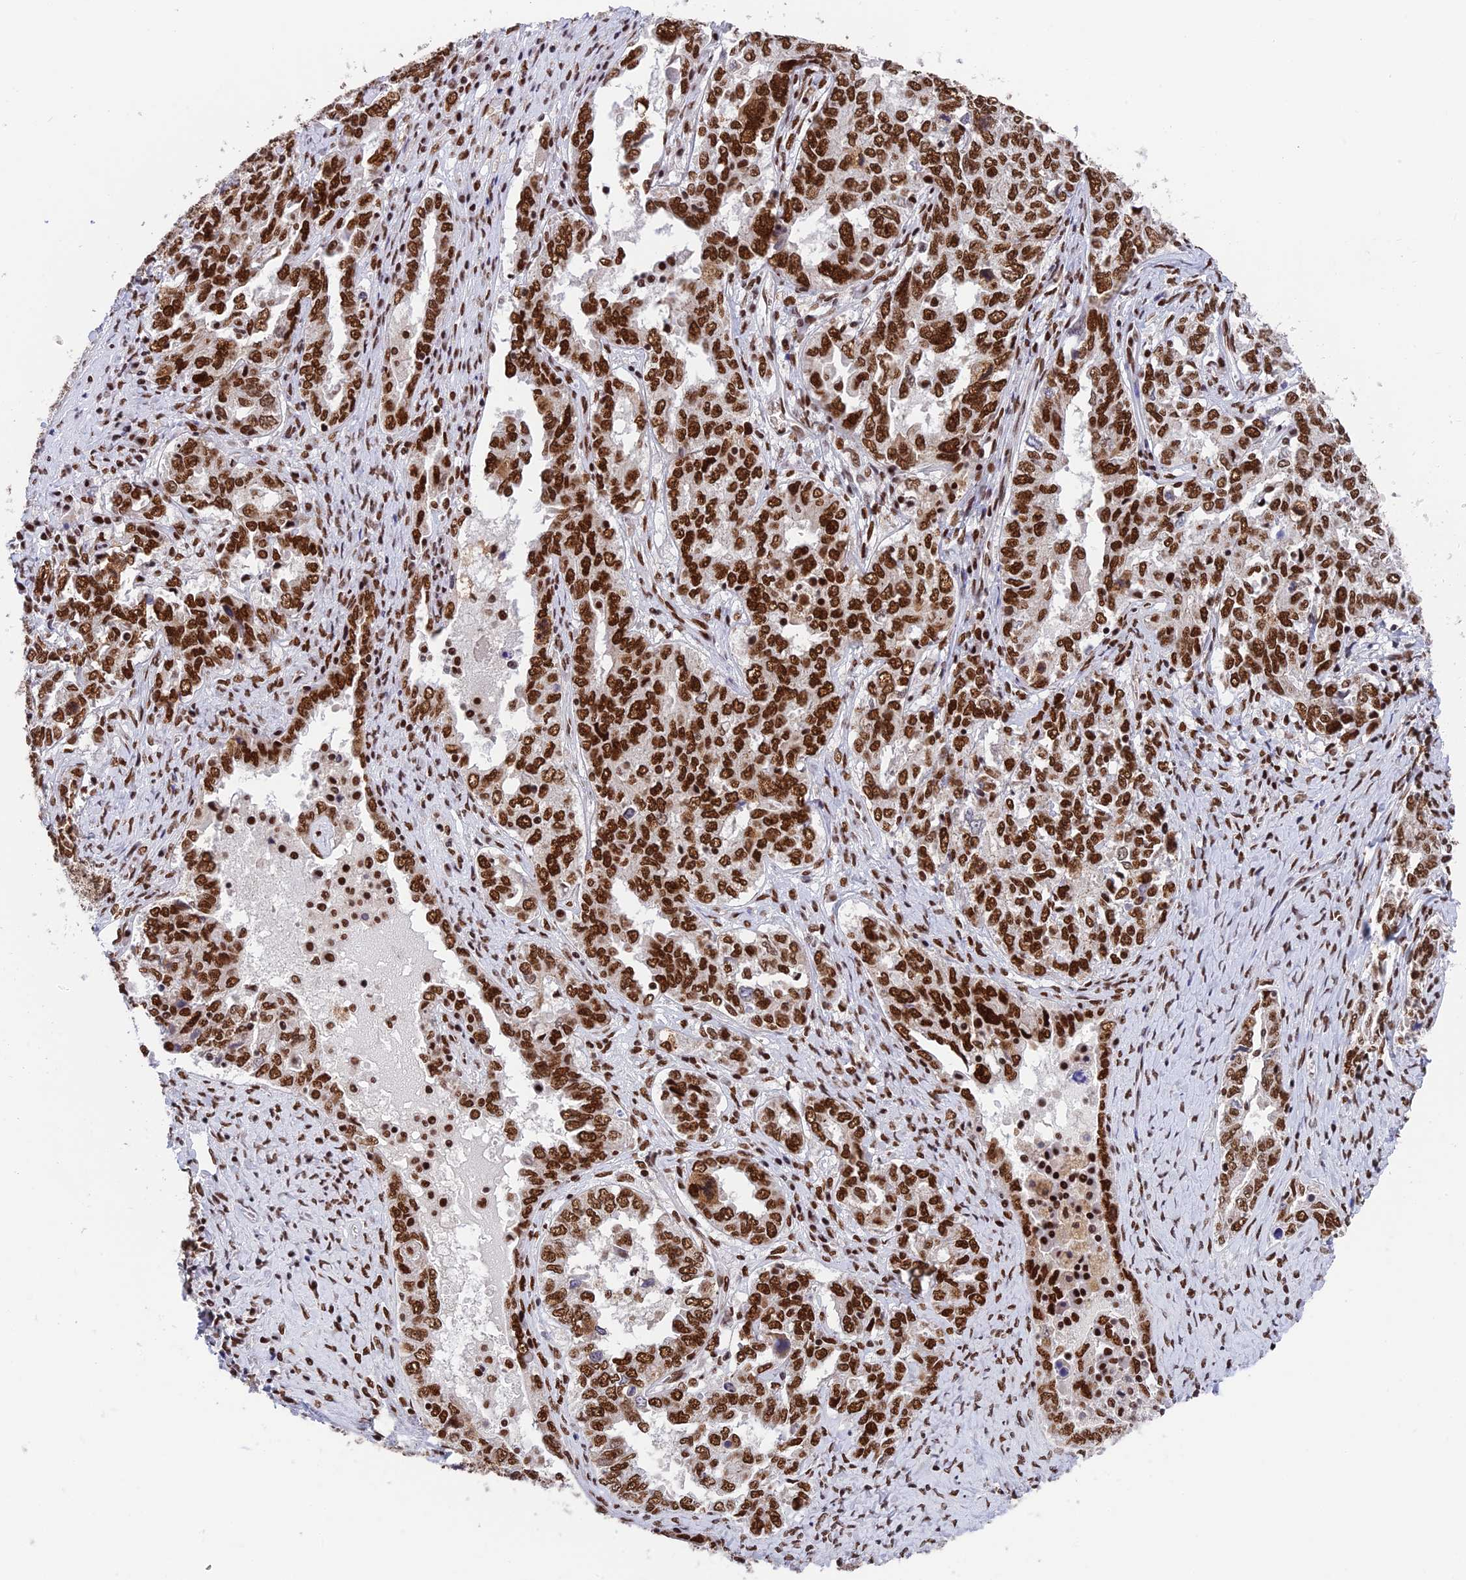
{"staining": {"intensity": "strong", "quantity": ">75%", "location": "nuclear"}, "tissue": "ovarian cancer", "cell_type": "Tumor cells", "image_type": "cancer", "snomed": [{"axis": "morphology", "description": "Carcinoma, endometroid"}, {"axis": "topography", "description": "Ovary"}], "caption": "Brown immunohistochemical staining in human ovarian endometroid carcinoma reveals strong nuclear staining in approximately >75% of tumor cells.", "gene": "EEF1AKMT3", "patient": {"sex": "female", "age": 62}}